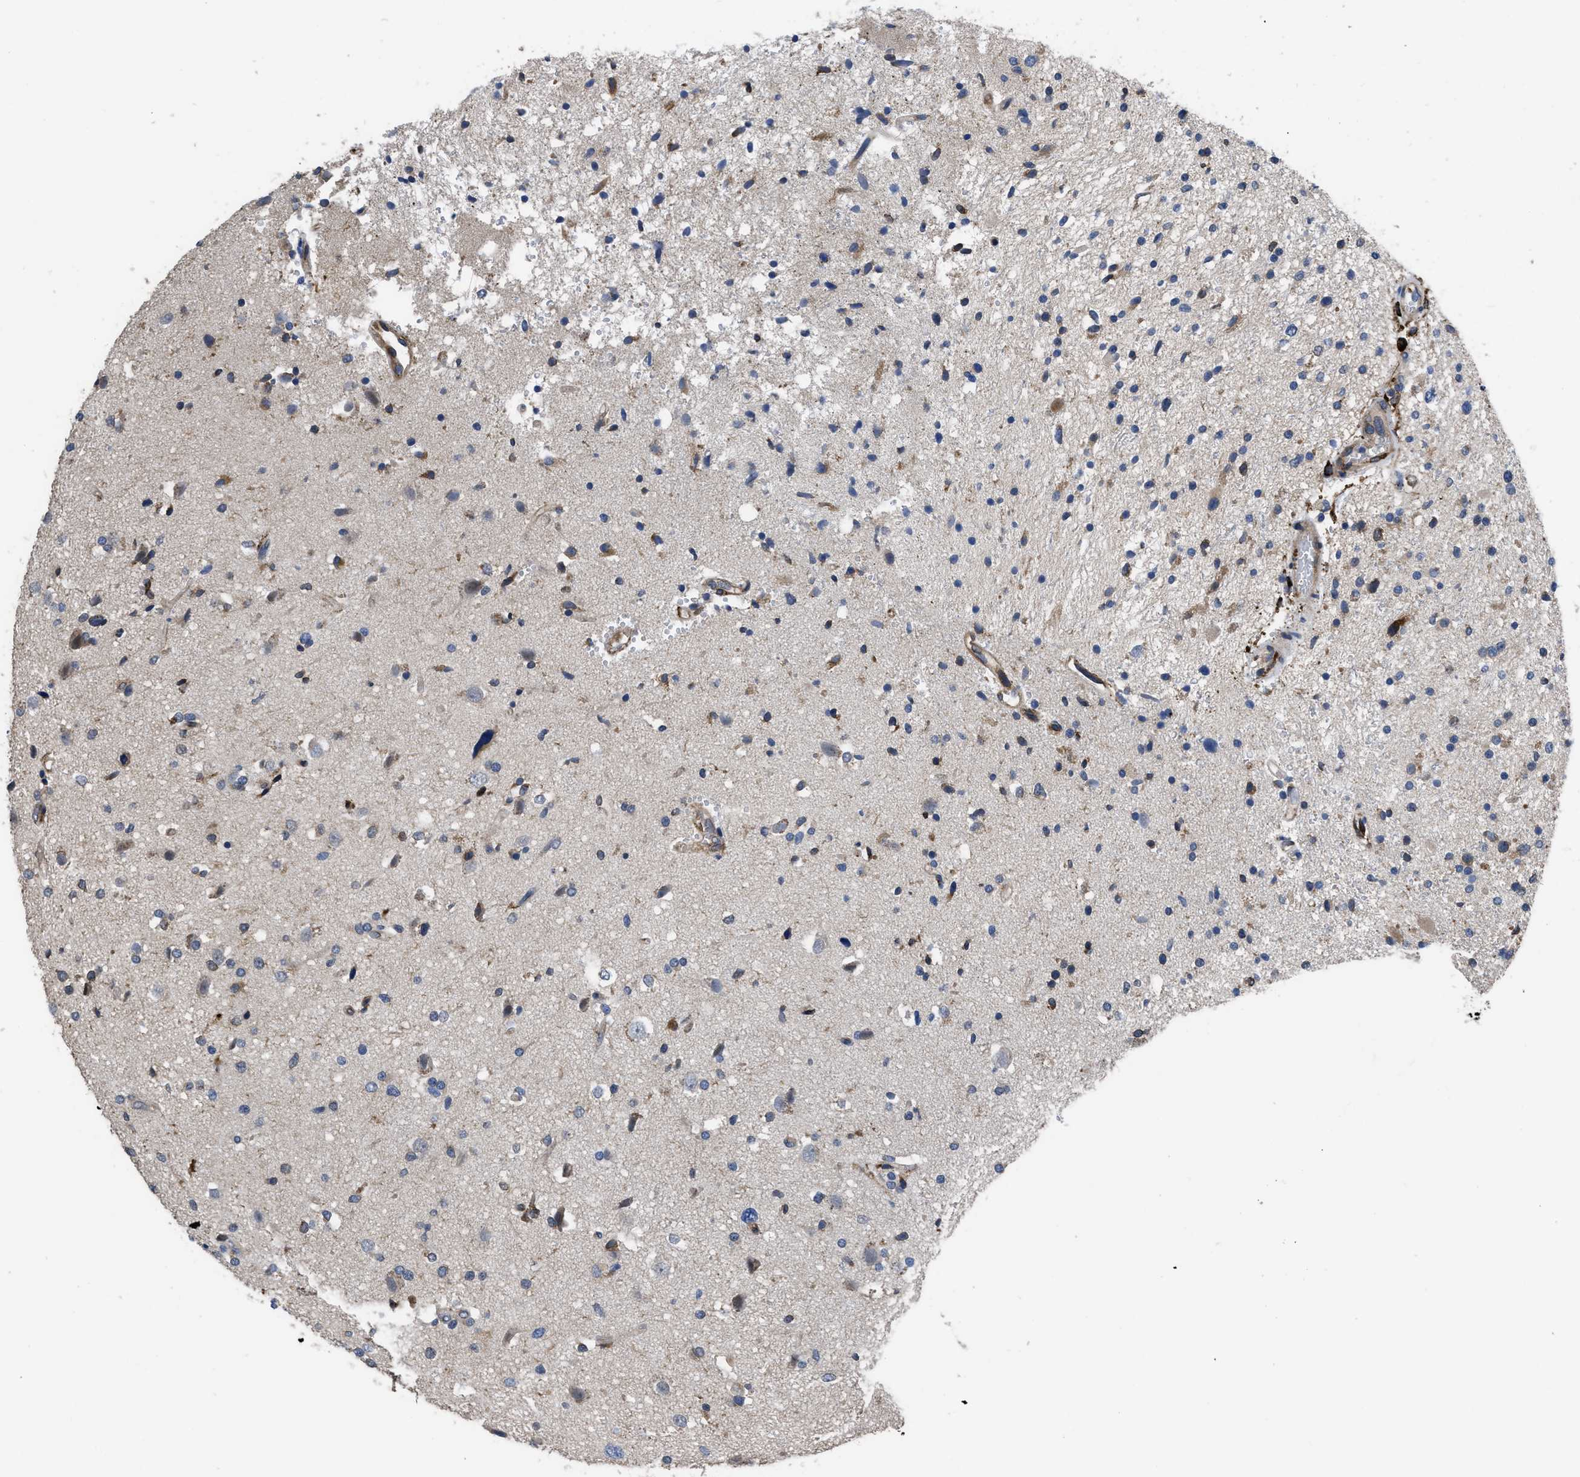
{"staining": {"intensity": "moderate", "quantity": "25%-75%", "location": "cytoplasmic/membranous"}, "tissue": "glioma", "cell_type": "Tumor cells", "image_type": "cancer", "snomed": [{"axis": "morphology", "description": "Glioma, malignant, High grade"}, {"axis": "topography", "description": "Brain"}], "caption": "Malignant glioma (high-grade) stained with DAB immunohistochemistry demonstrates medium levels of moderate cytoplasmic/membranous staining in about 25%-75% of tumor cells.", "gene": "SQLE", "patient": {"sex": "male", "age": 33}}